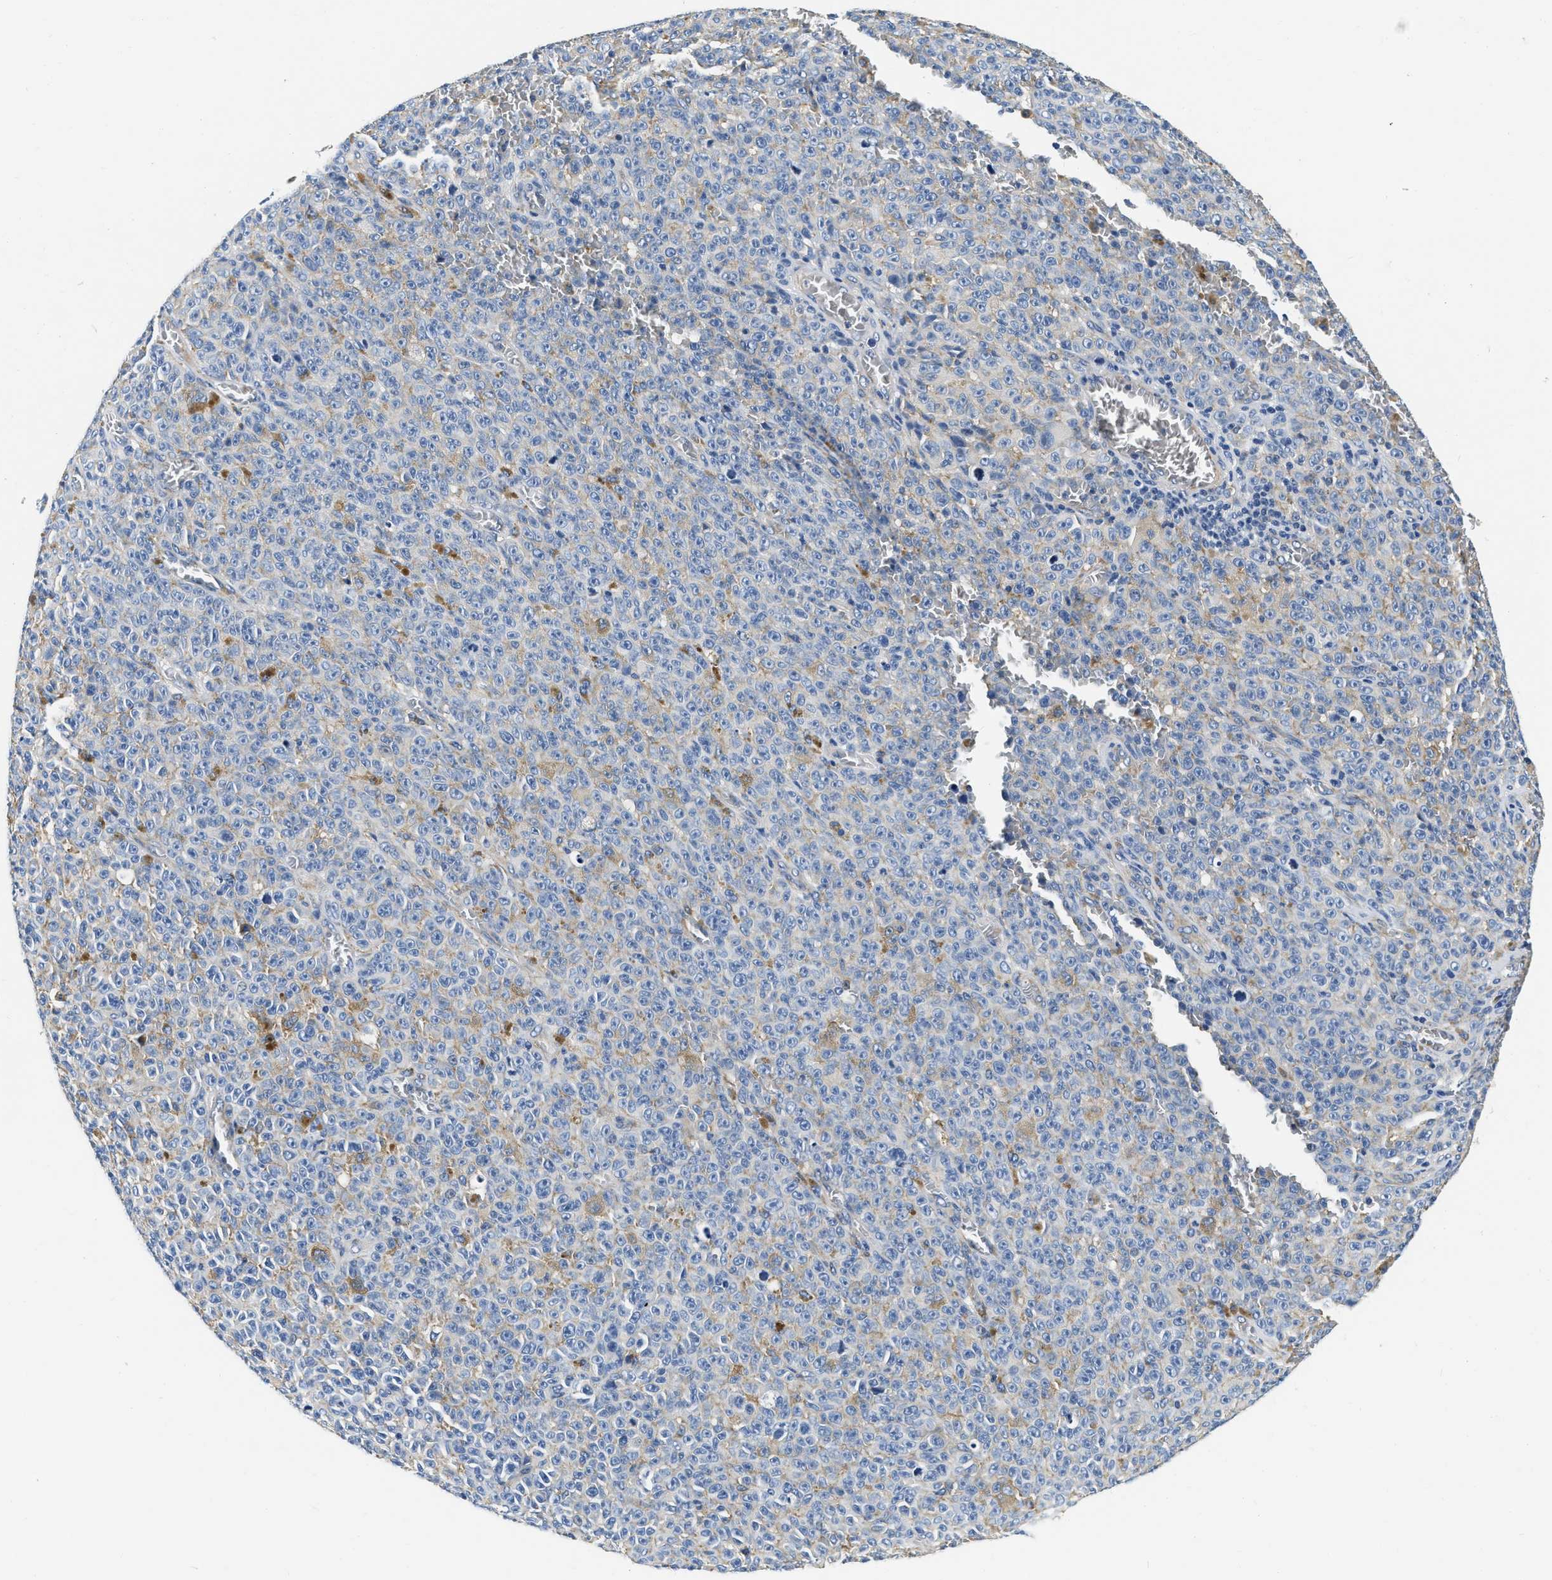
{"staining": {"intensity": "negative", "quantity": "none", "location": "none"}, "tissue": "melanoma", "cell_type": "Tumor cells", "image_type": "cancer", "snomed": [{"axis": "morphology", "description": "Malignant melanoma, NOS"}, {"axis": "topography", "description": "Skin"}], "caption": "Immunohistochemistry photomicrograph of human malignant melanoma stained for a protein (brown), which shows no expression in tumor cells.", "gene": "EIF2AK2", "patient": {"sex": "female", "age": 82}}